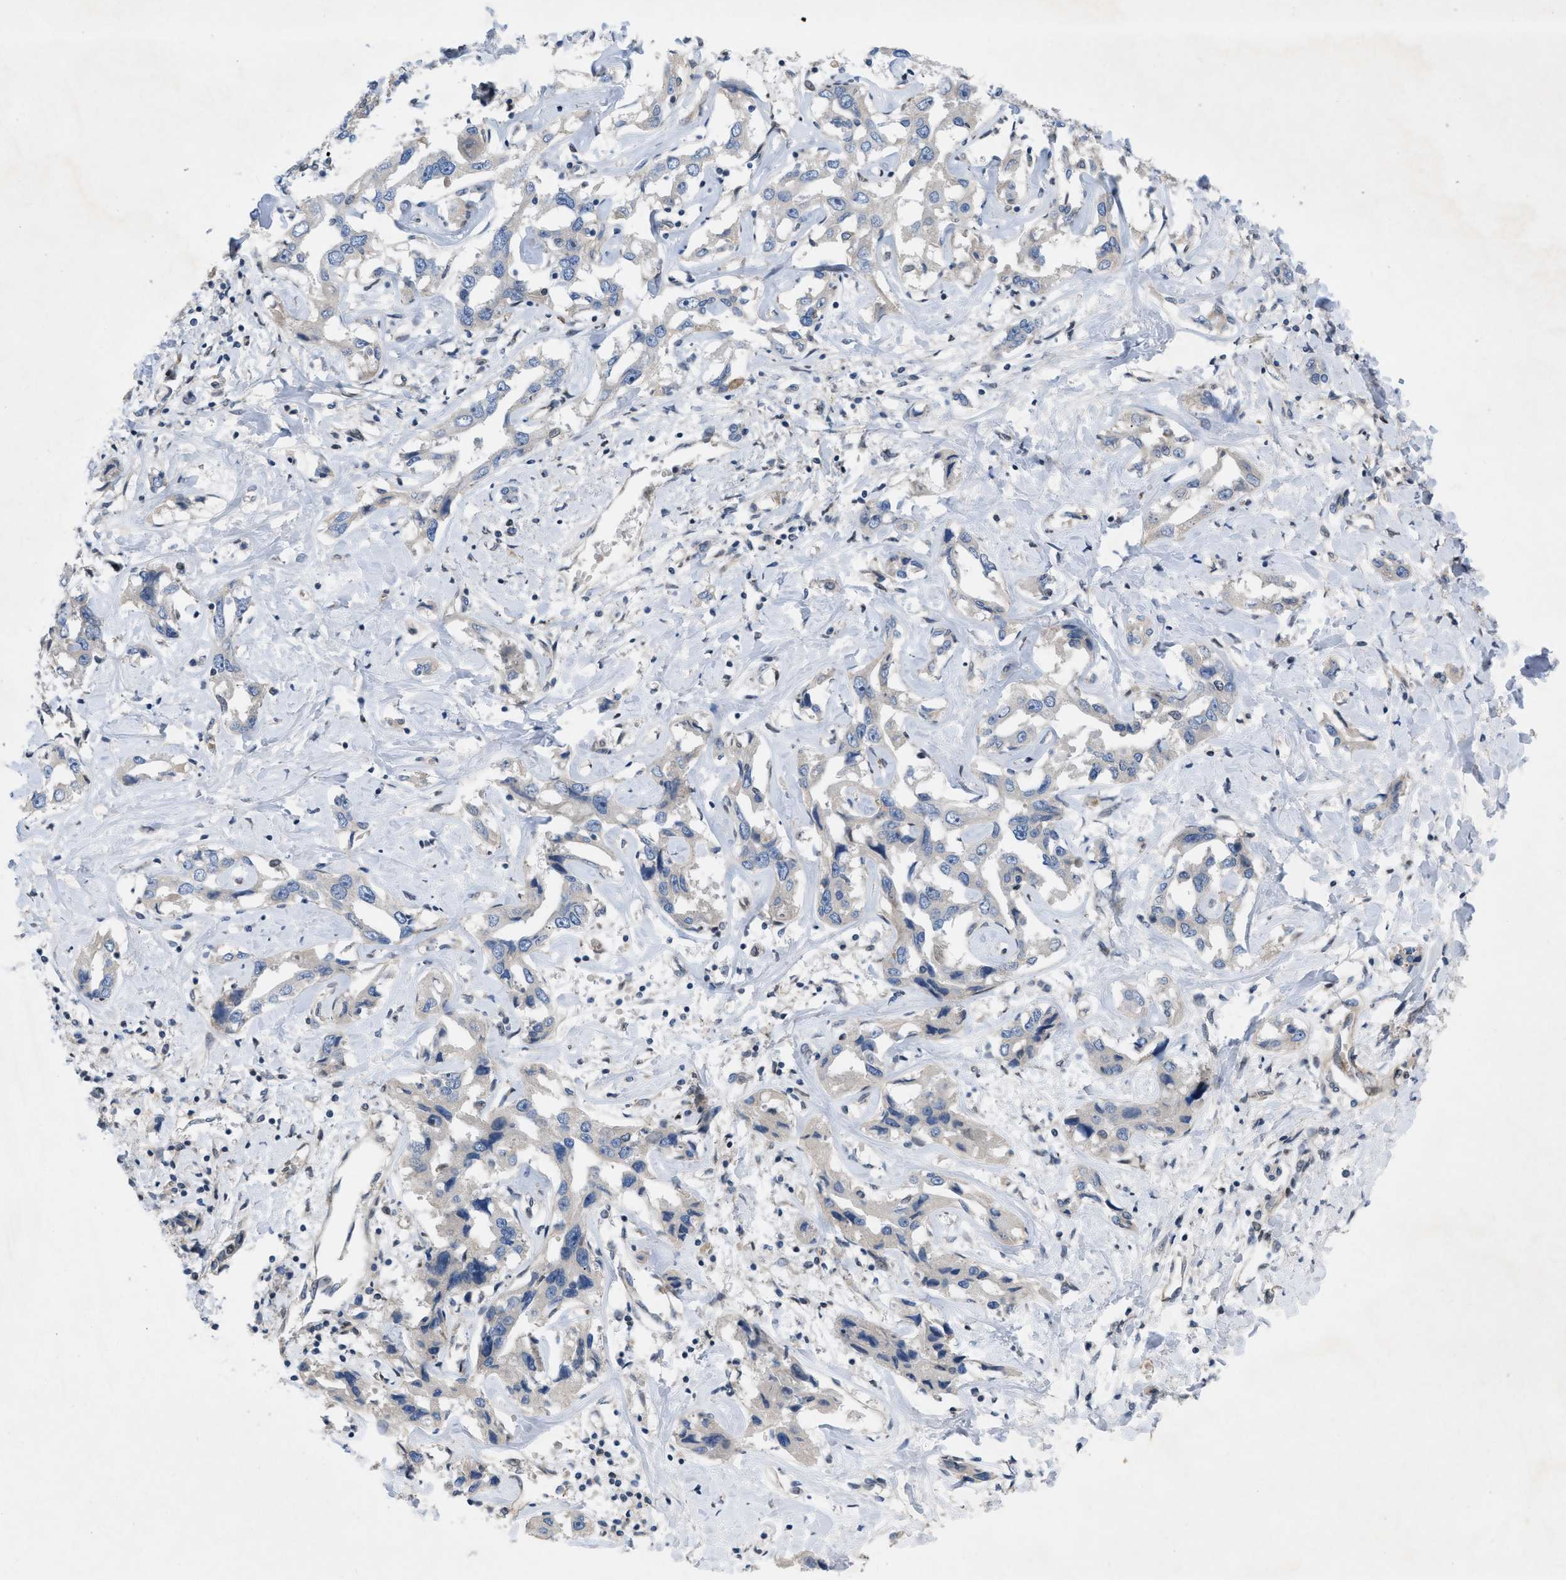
{"staining": {"intensity": "negative", "quantity": "none", "location": "none"}, "tissue": "liver cancer", "cell_type": "Tumor cells", "image_type": "cancer", "snomed": [{"axis": "morphology", "description": "Cholangiocarcinoma"}, {"axis": "topography", "description": "Liver"}], "caption": "Cholangiocarcinoma (liver) was stained to show a protein in brown. There is no significant staining in tumor cells.", "gene": "NDEL1", "patient": {"sex": "male", "age": 59}}